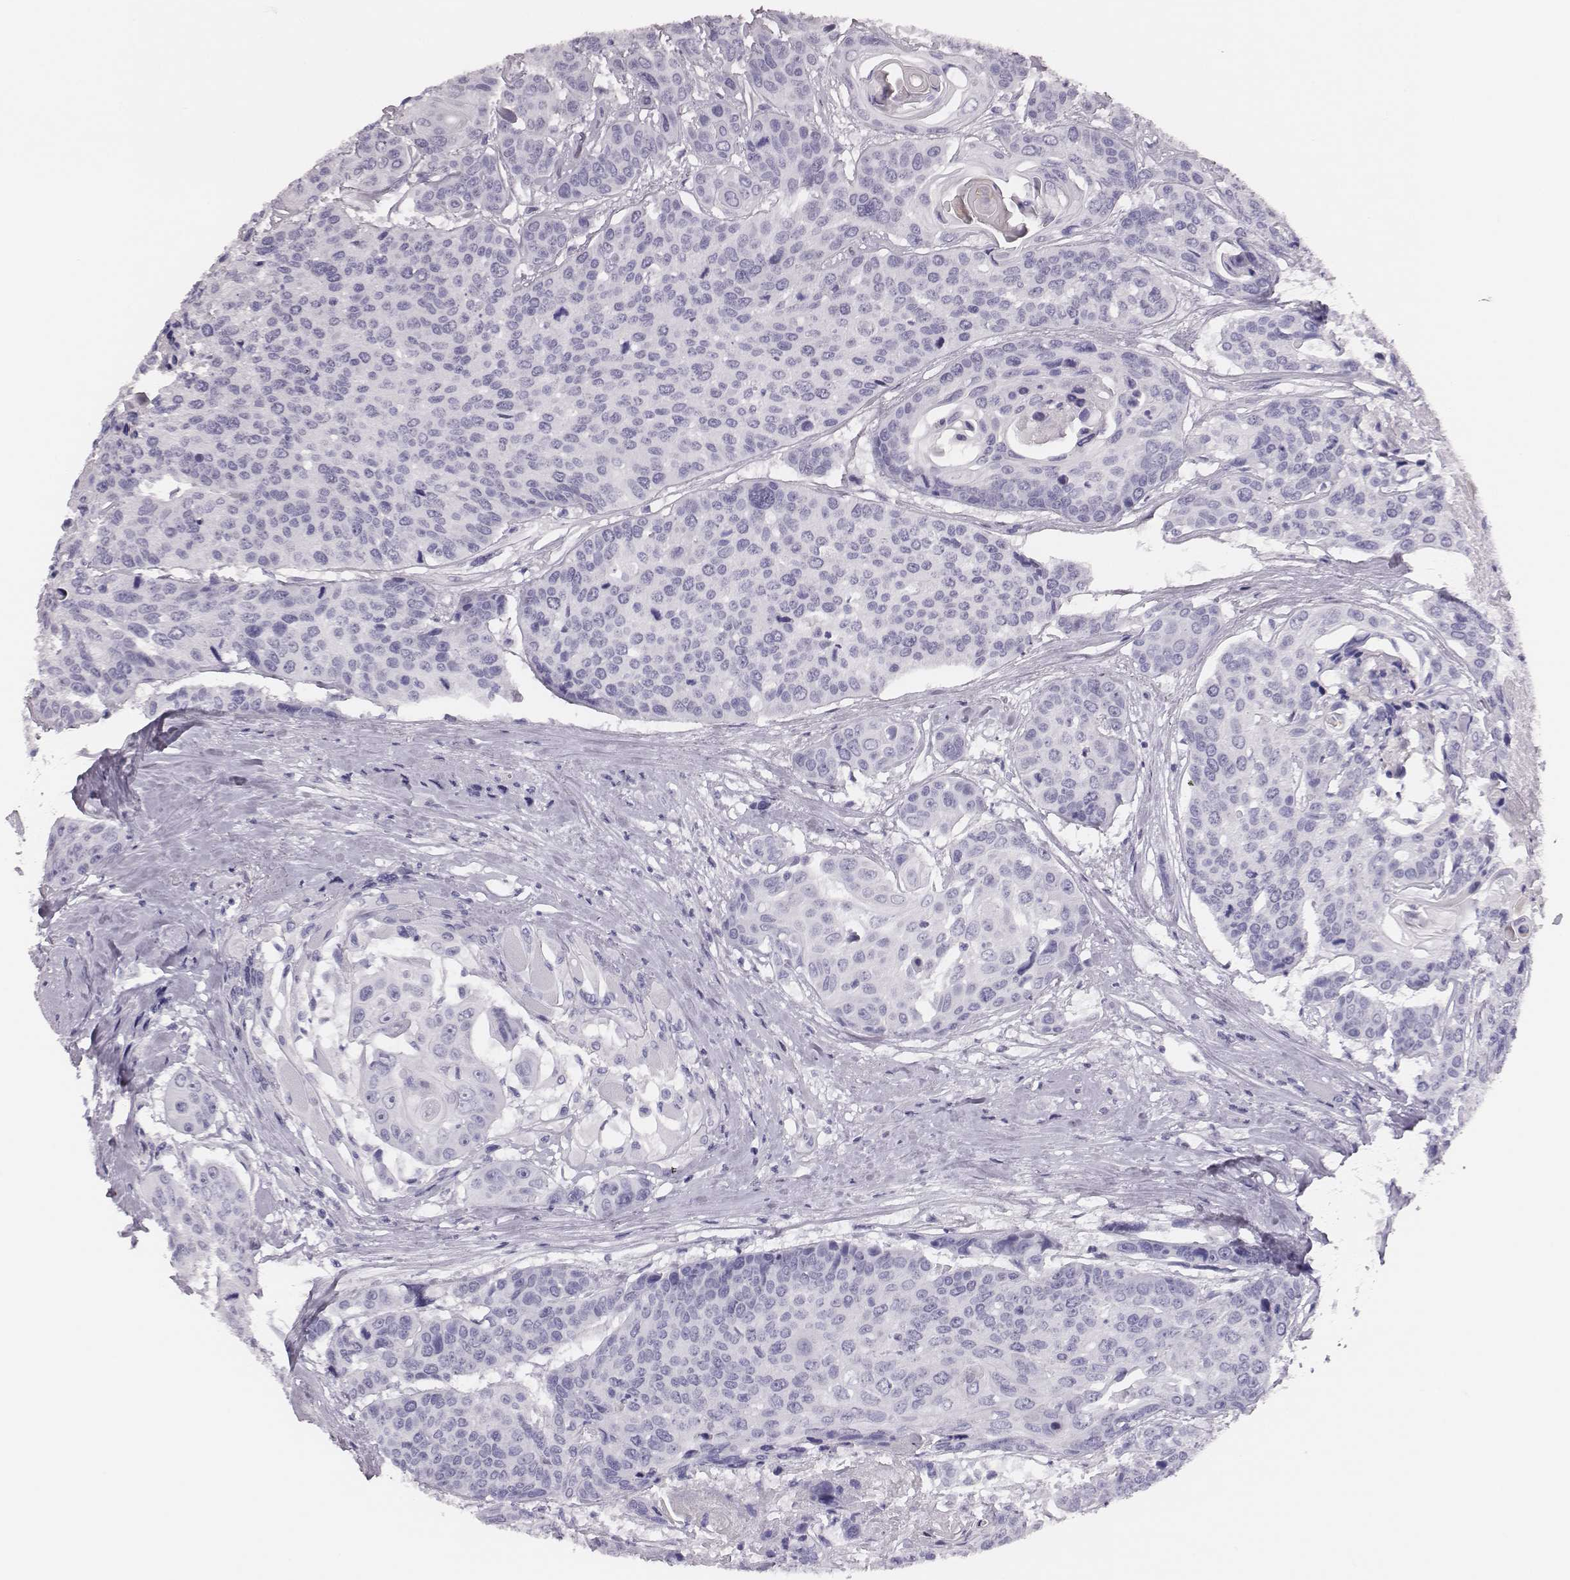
{"staining": {"intensity": "negative", "quantity": "none", "location": "none"}, "tissue": "head and neck cancer", "cell_type": "Tumor cells", "image_type": "cancer", "snomed": [{"axis": "morphology", "description": "Squamous cell carcinoma, NOS"}, {"axis": "topography", "description": "Oral tissue"}, {"axis": "topography", "description": "Head-Neck"}], "caption": "This is an immunohistochemistry histopathology image of head and neck cancer. There is no staining in tumor cells.", "gene": "H1-6", "patient": {"sex": "male", "age": 56}}